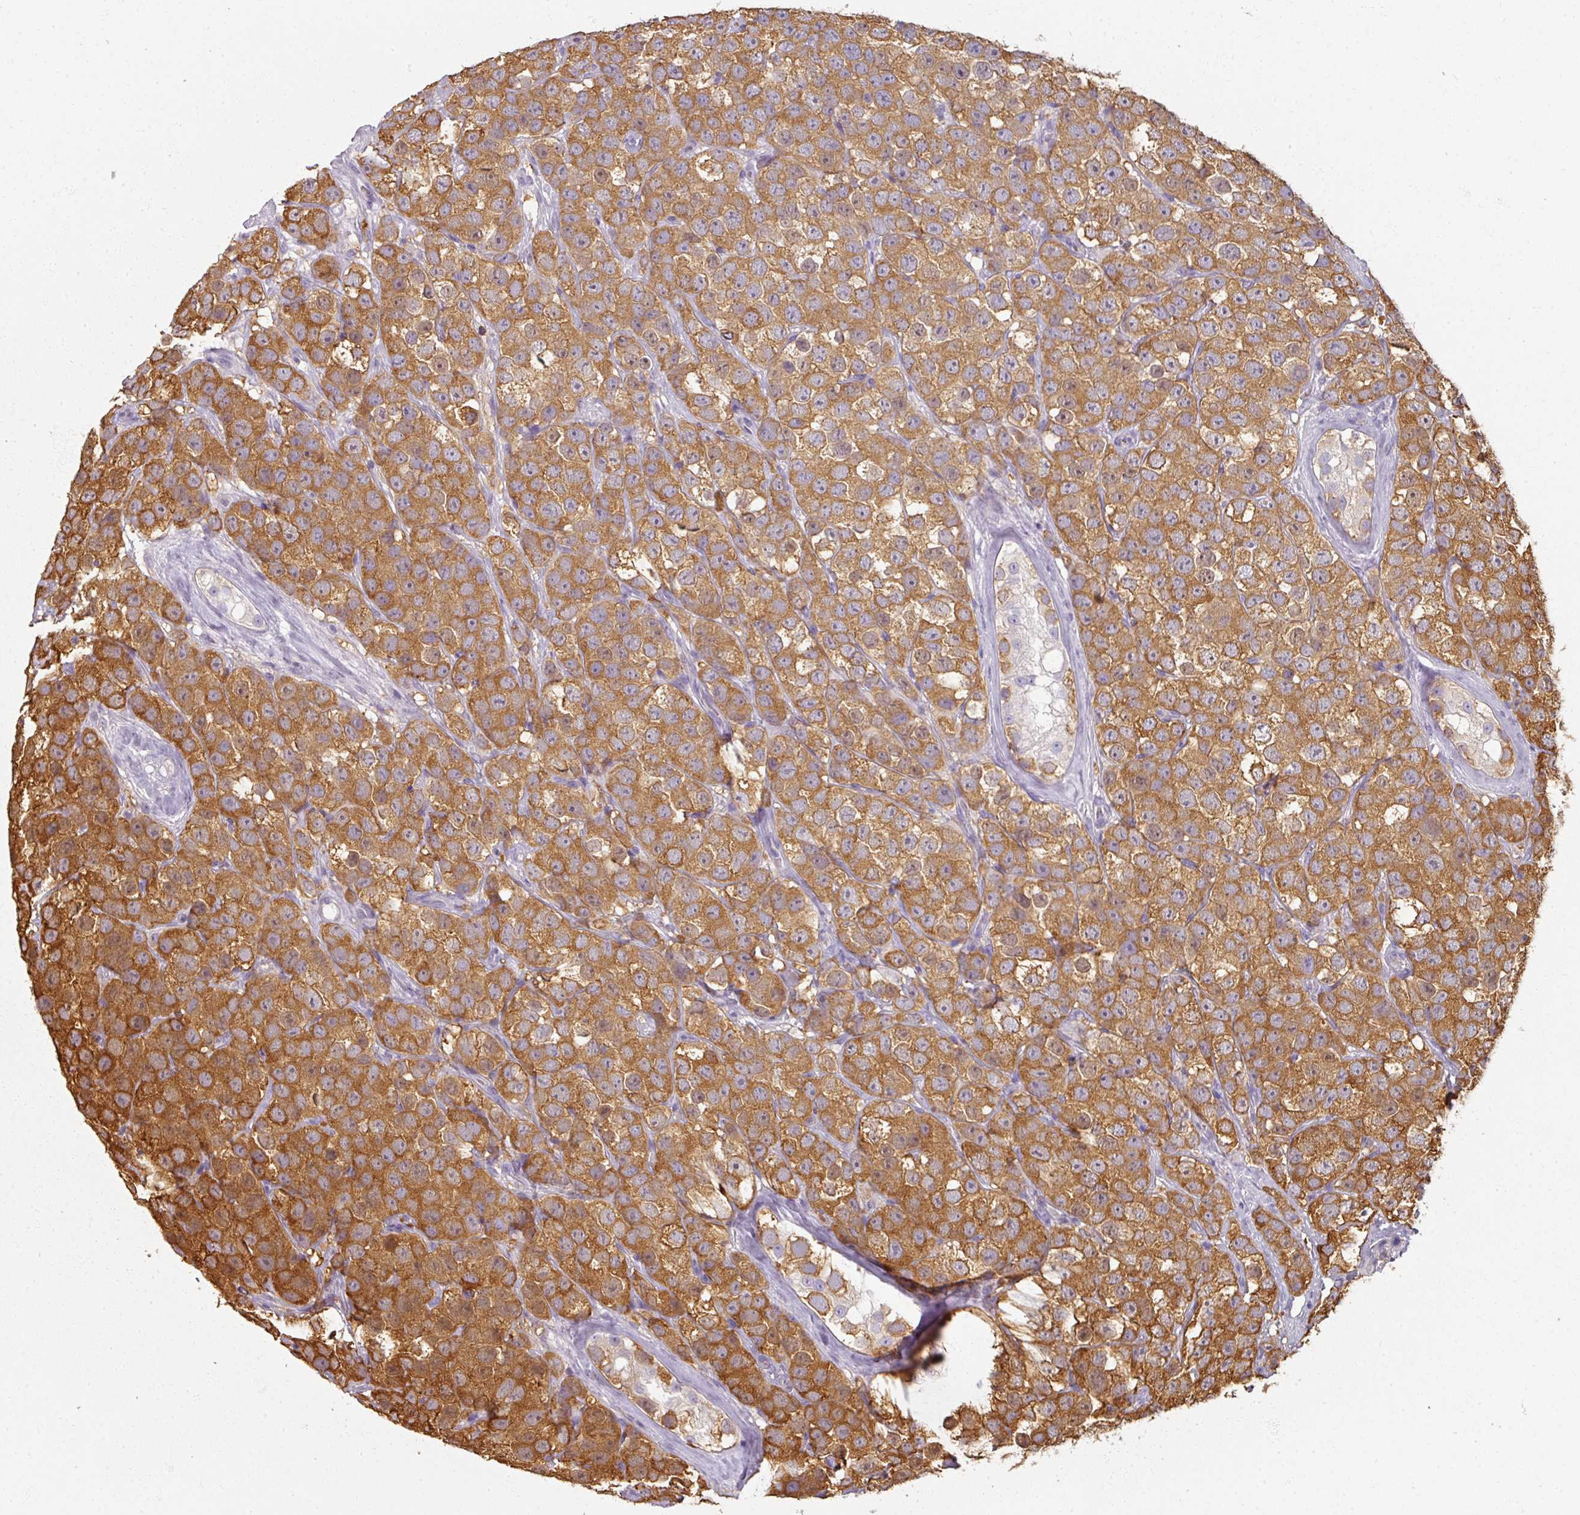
{"staining": {"intensity": "strong", "quantity": ">75%", "location": "cytoplasmic/membranous"}, "tissue": "testis cancer", "cell_type": "Tumor cells", "image_type": "cancer", "snomed": [{"axis": "morphology", "description": "Seminoma, NOS"}, {"axis": "topography", "description": "Testis"}], "caption": "The histopathology image exhibits a brown stain indicating the presence of a protein in the cytoplasmic/membranous of tumor cells in testis cancer. The protein is shown in brown color, while the nuclei are stained blue.", "gene": "AGPAT4", "patient": {"sex": "male", "age": 28}}